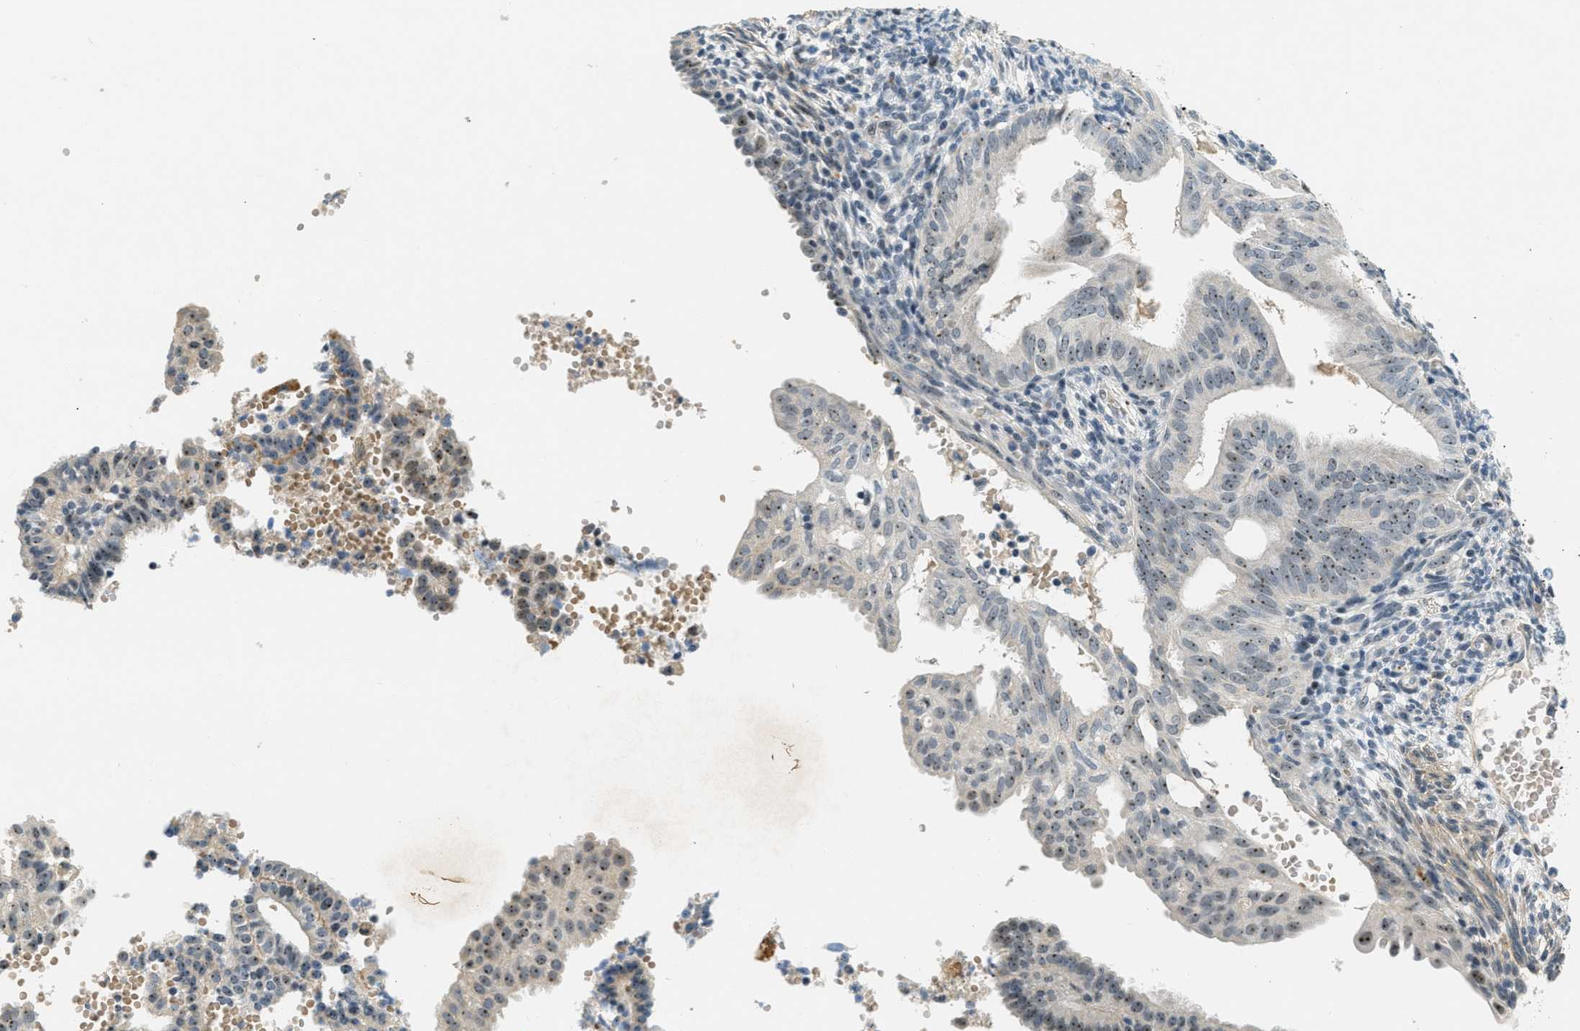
{"staining": {"intensity": "moderate", "quantity": "25%-75%", "location": "nuclear"}, "tissue": "endometrial cancer", "cell_type": "Tumor cells", "image_type": "cancer", "snomed": [{"axis": "morphology", "description": "Adenocarcinoma, NOS"}, {"axis": "topography", "description": "Endometrium"}], "caption": "Immunohistochemical staining of human adenocarcinoma (endometrial) exhibits medium levels of moderate nuclear protein expression in approximately 25%-75% of tumor cells. (DAB IHC with brightfield microscopy, high magnification).", "gene": "DDX47", "patient": {"sex": "female", "age": 58}}